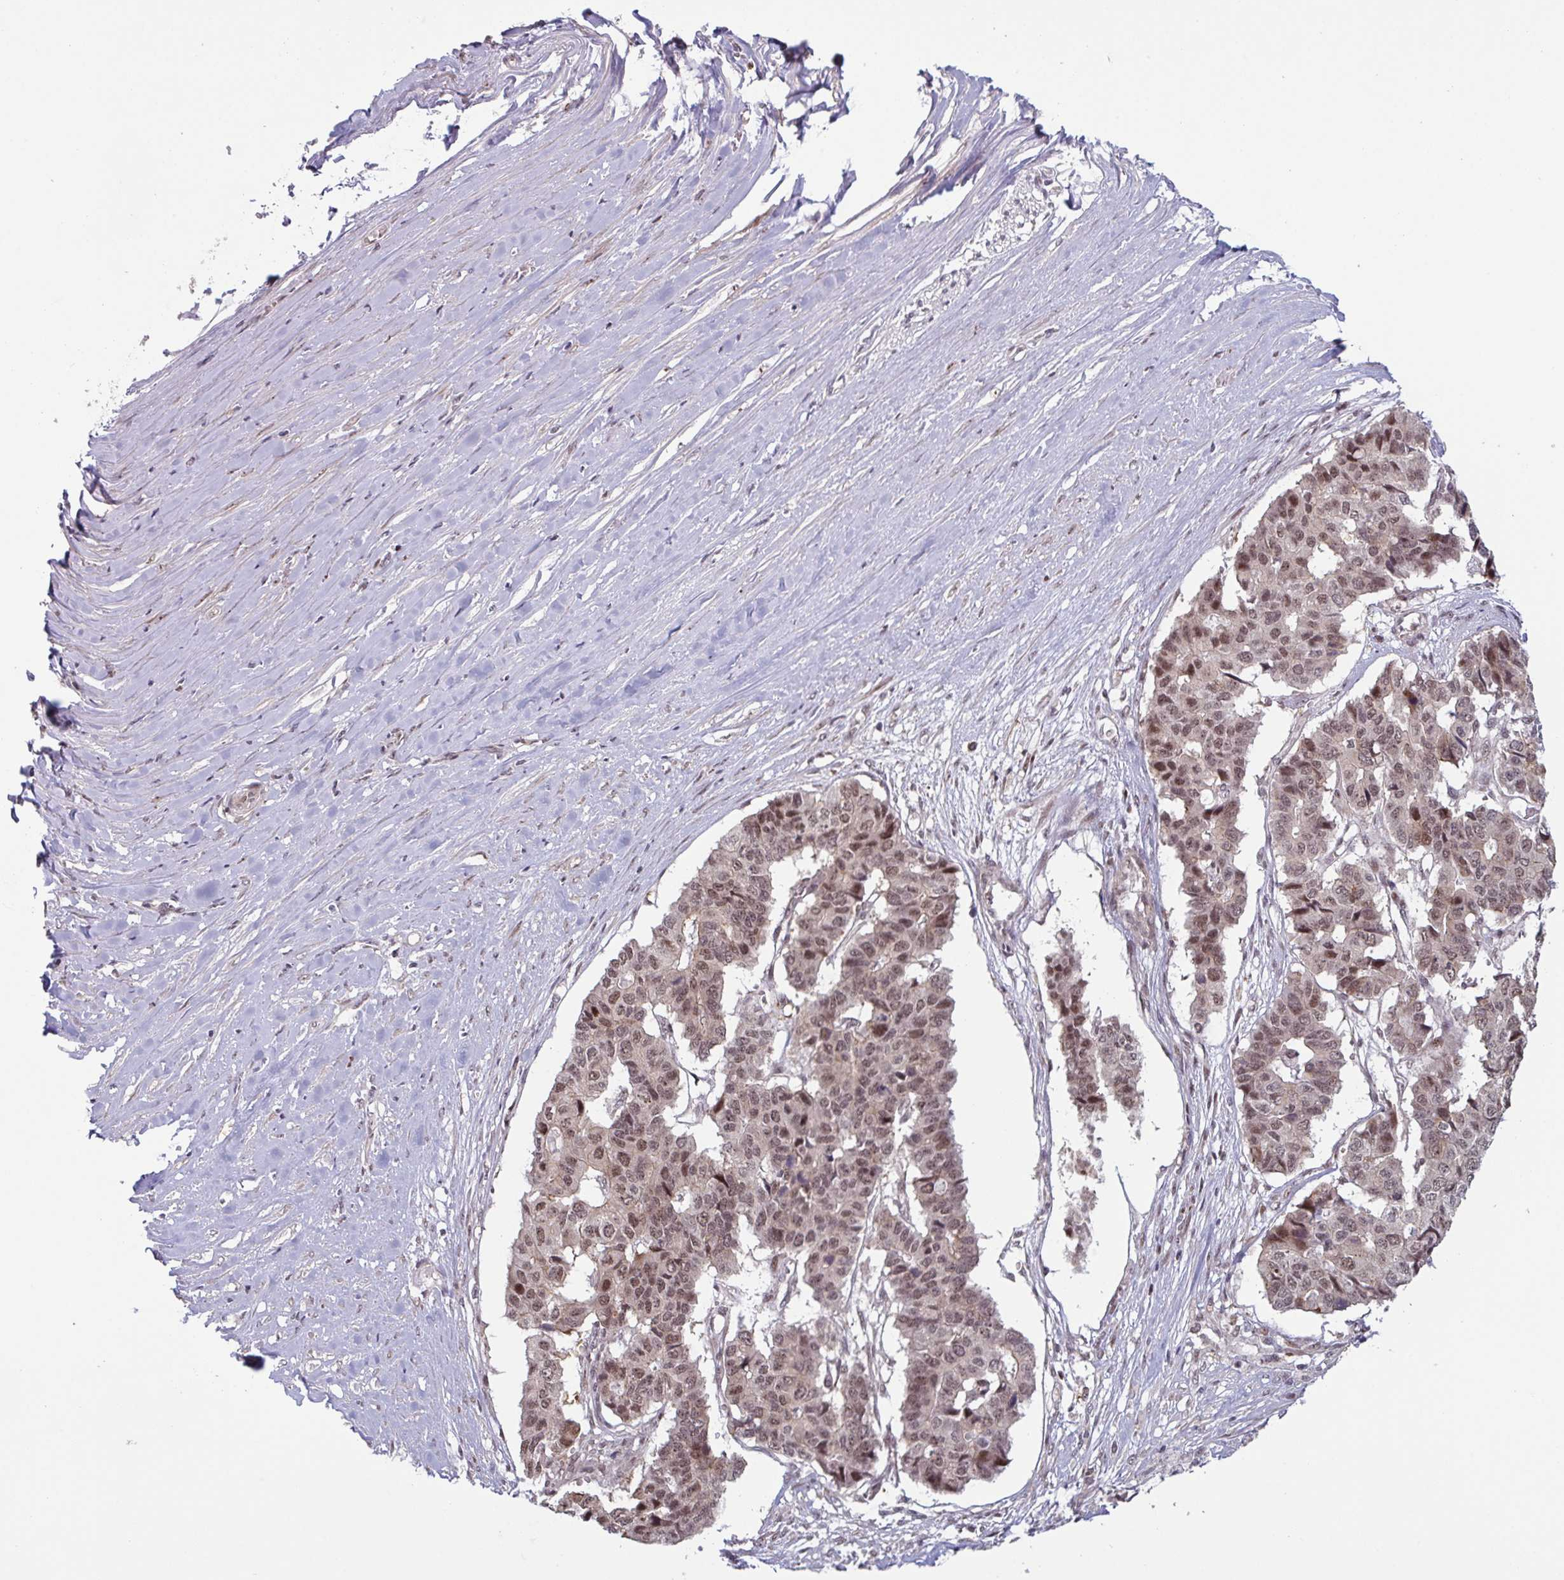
{"staining": {"intensity": "moderate", "quantity": ">75%", "location": "nuclear"}, "tissue": "pancreatic cancer", "cell_type": "Tumor cells", "image_type": "cancer", "snomed": [{"axis": "morphology", "description": "Adenocarcinoma, NOS"}, {"axis": "topography", "description": "Pancreas"}], "caption": "Pancreatic cancer stained for a protein (brown) demonstrates moderate nuclear positive staining in about >75% of tumor cells.", "gene": "NLRP13", "patient": {"sex": "male", "age": 50}}